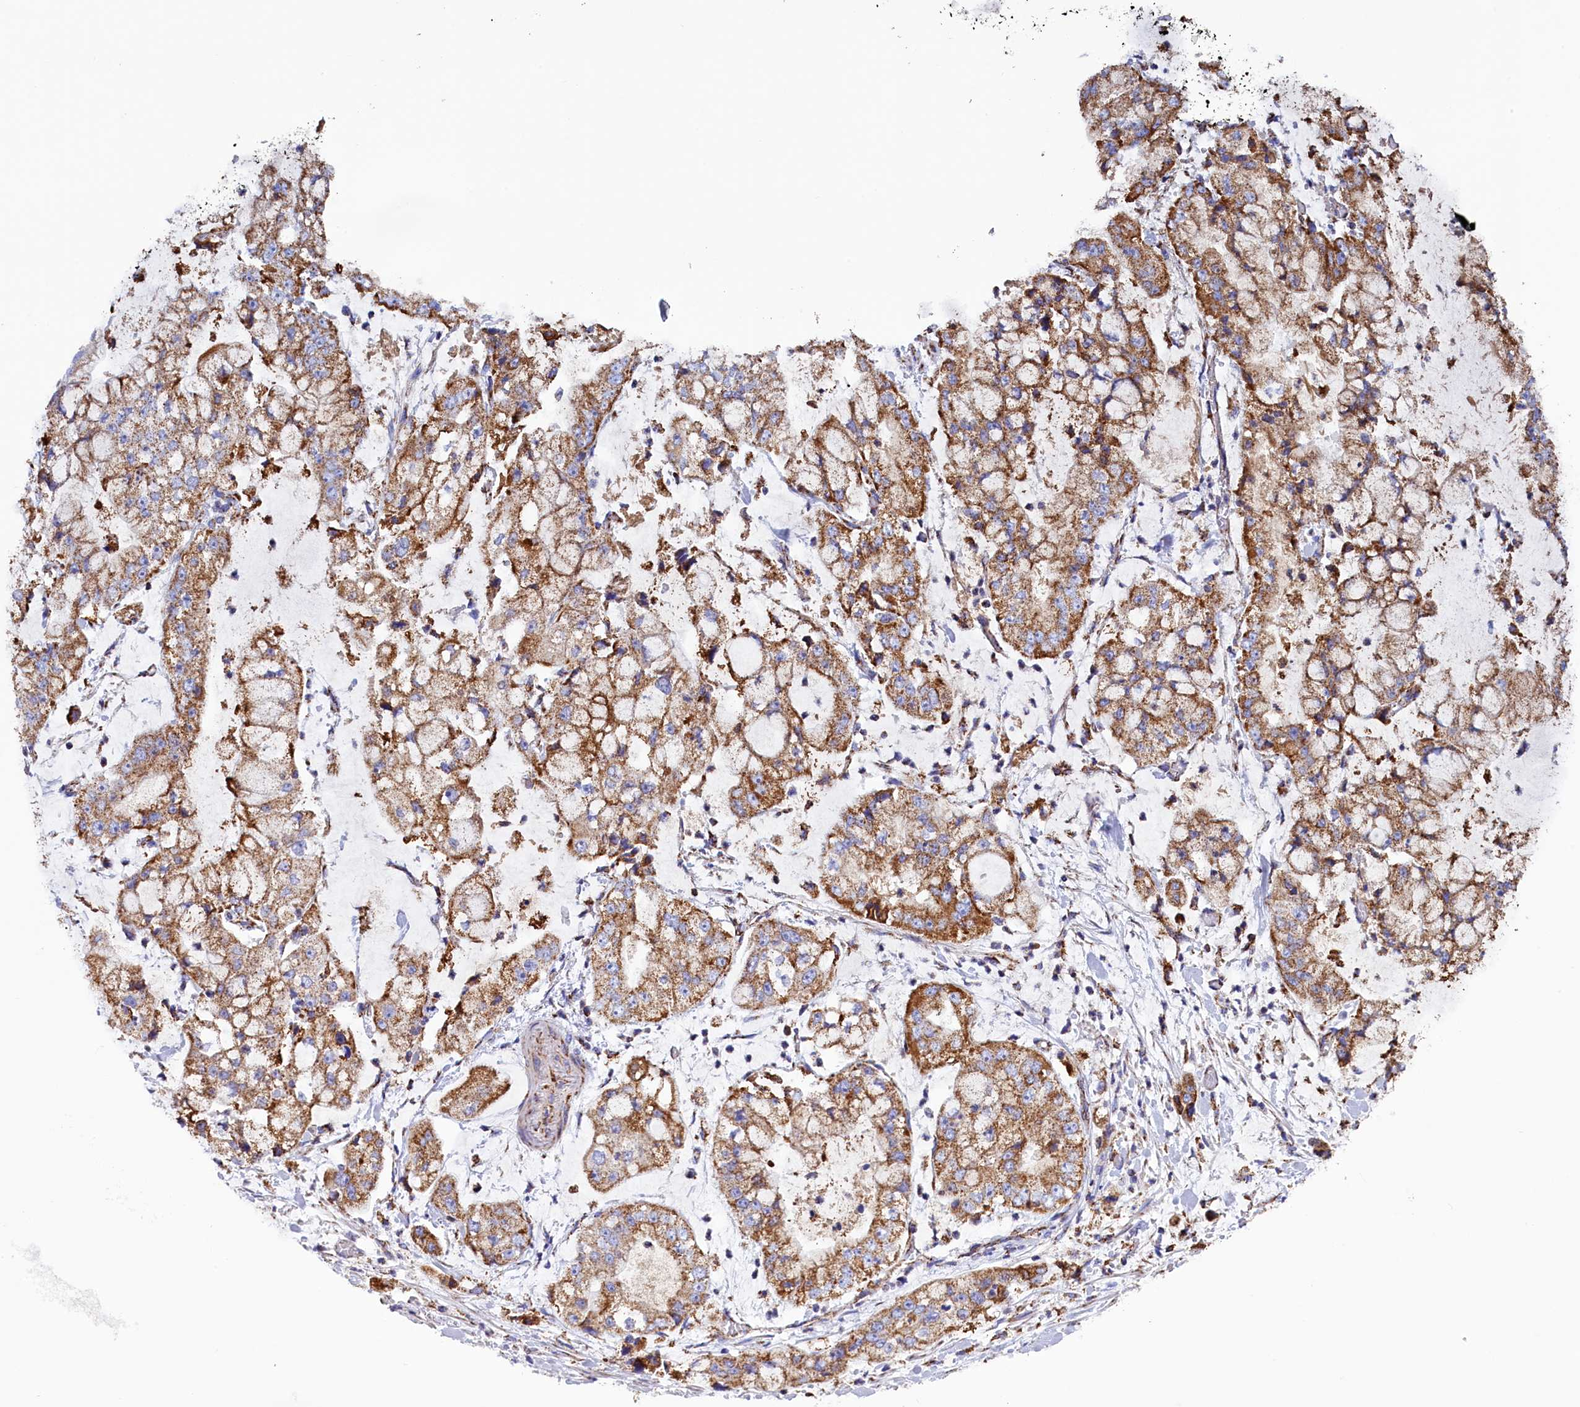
{"staining": {"intensity": "moderate", "quantity": ">75%", "location": "cytoplasmic/membranous"}, "tissue": "stomach cancer", "cell_type": "Tumor cells", "image_type": "cancer", "snomed": [{"axis": "morphology", "description": "Adenocarcinoma, NOS"}, {"axis": "topography", "description": "Stomach"}], "caption": "Protein expression analysis of stomach adenocarcinoma exhibits moderate cytoplasmic/membranous positivity in approximately >75% of tumor cells.", "gene": "SLC39A3", "patient": {"sex": "male", "age": 76}}